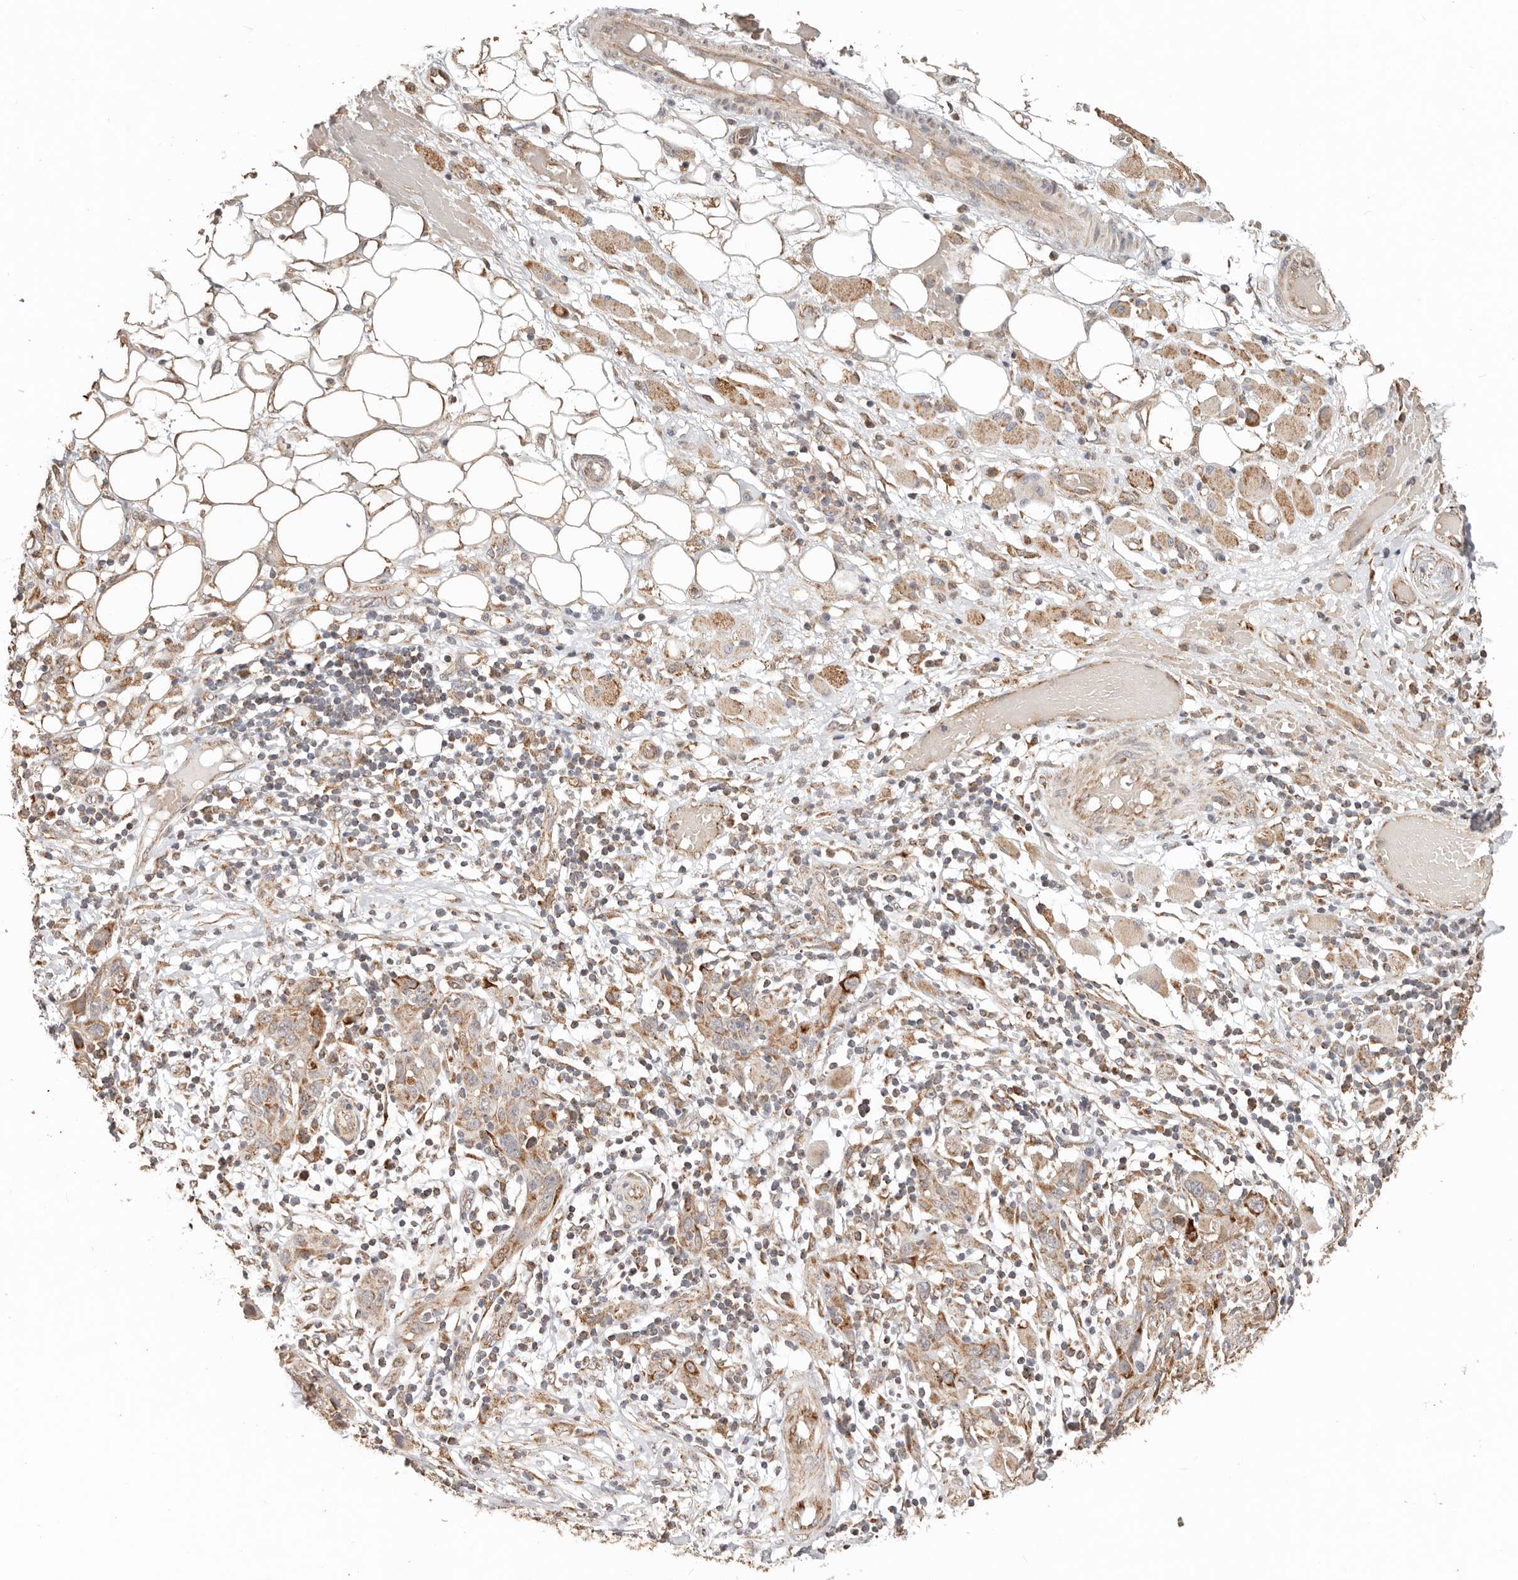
{"staining": {"intensity": "moderate", "quantity": ">75%", "location": "cytoplasmic/membranous"}, "tissue": "skin cancer", "cell_type": "Tumor cells", "image_type": "cancer", "snomed": [{"axis": "morphology", "description": "Squamous cell carcinoma, NOS"}, {"axis": "topography", "description": "Skin"}], "caption": "Approximately >75% of tumor cells in squamous cell carcinoma (skin) reveal moderate cytoplasmic/membranous protein positivity as visualized by brown immunohistochemical staining.", "gene": "NDUFB11", "patient": {"sex": "female", "age": 88}}